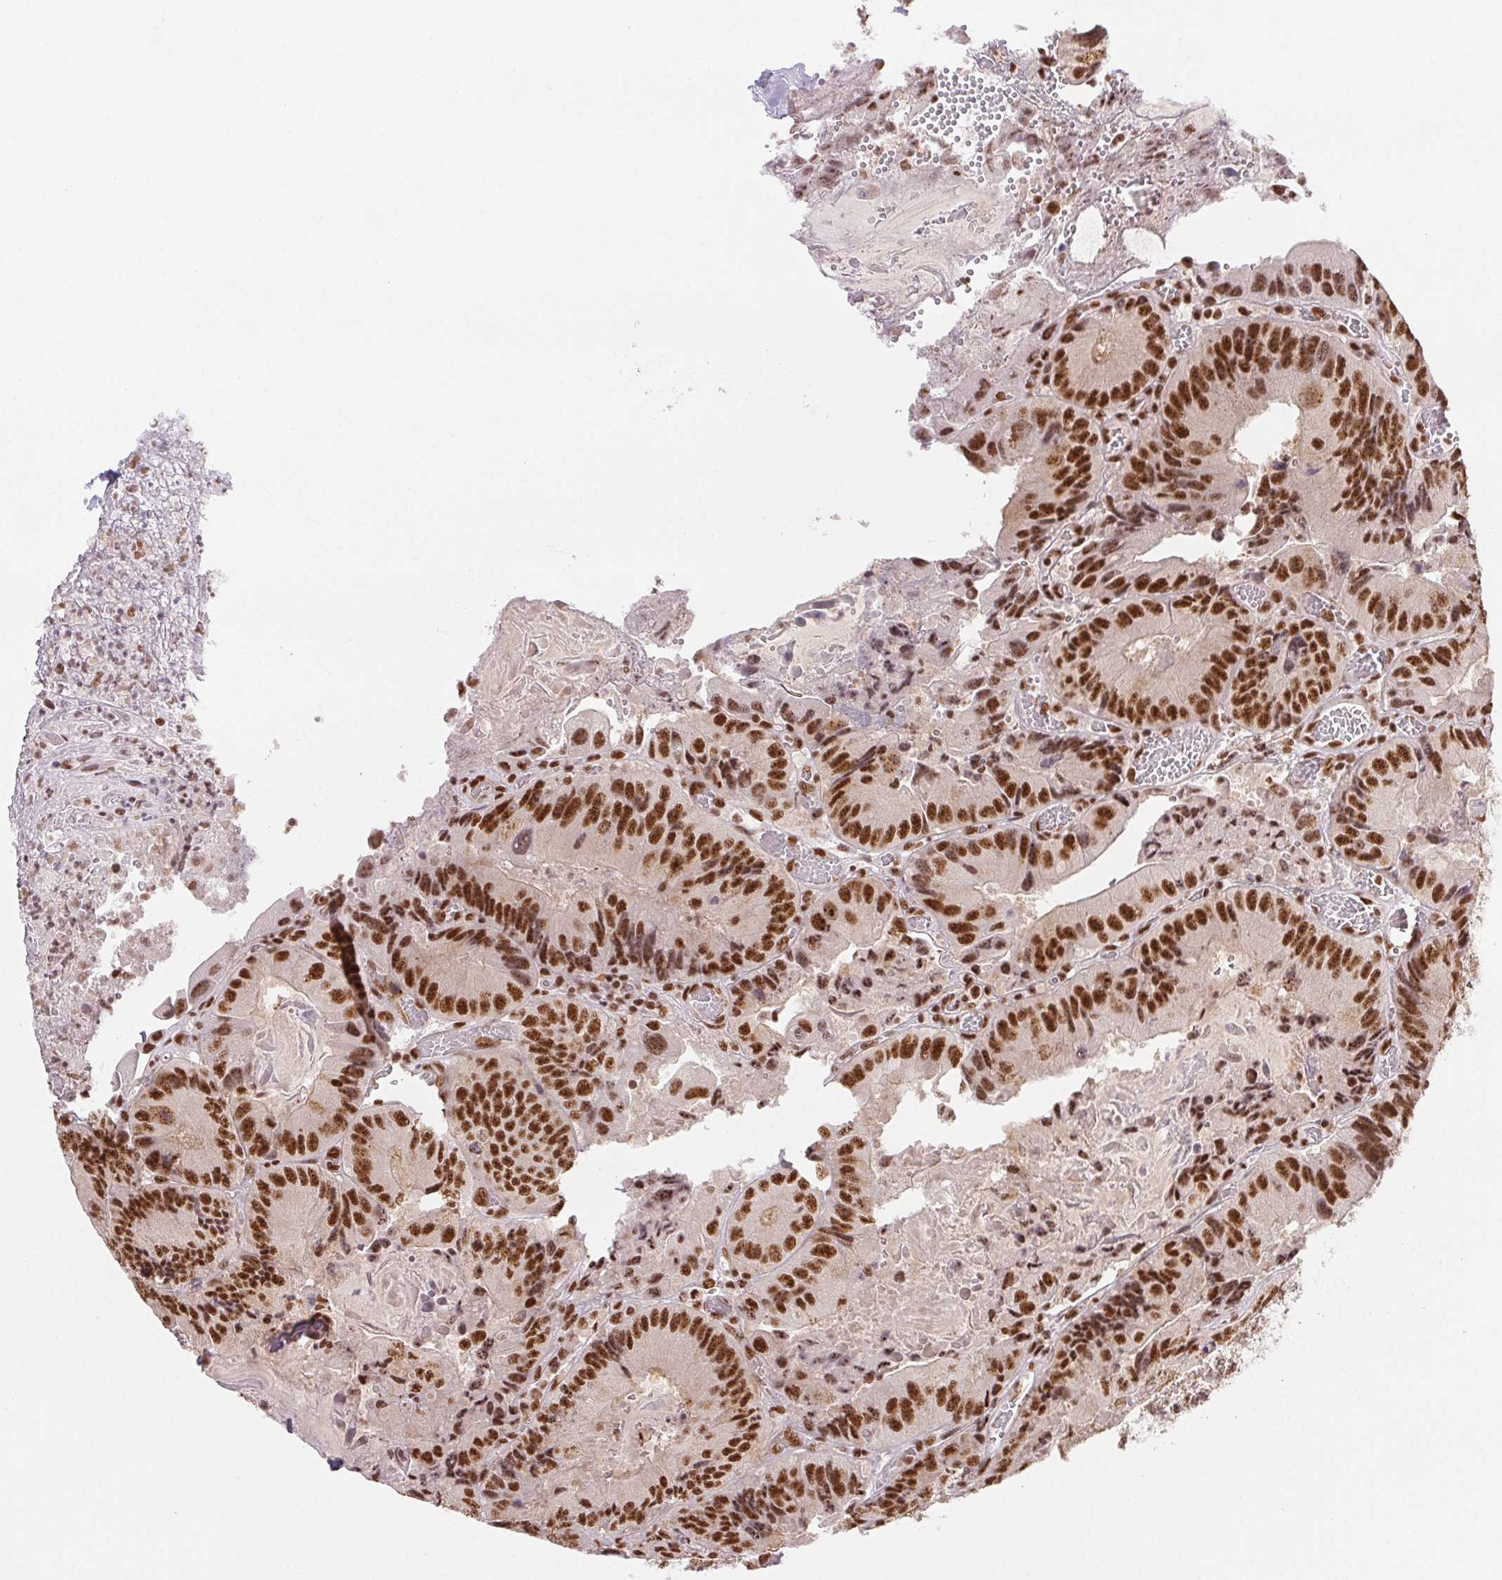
{"staining": {"intensity": "strong", "quantity": ">75%", "location": "nuclear"}, "tissue": "colorectal cancer", "cell_type": "Tumor cells", "image_type": "cancer", "snomed": [{"axis": "morphology", "description": "Adenocarcinoma, NOS"}, {"axis": "topography", "description": "Colon"}], "caption": "Immunohistochemistry (DAB) staining of colorectal cancer (adenocarcinoma) reveals strong nuclear protein positivity in about >75% of tumor cells. The staining was performed using DAB to visualize the protein expression in brown, while the nuclei were stained in blue with hematoxylin (Magnification: 20x).", "gene": "IK", "patient": {"sex": "female", "age": 86}}